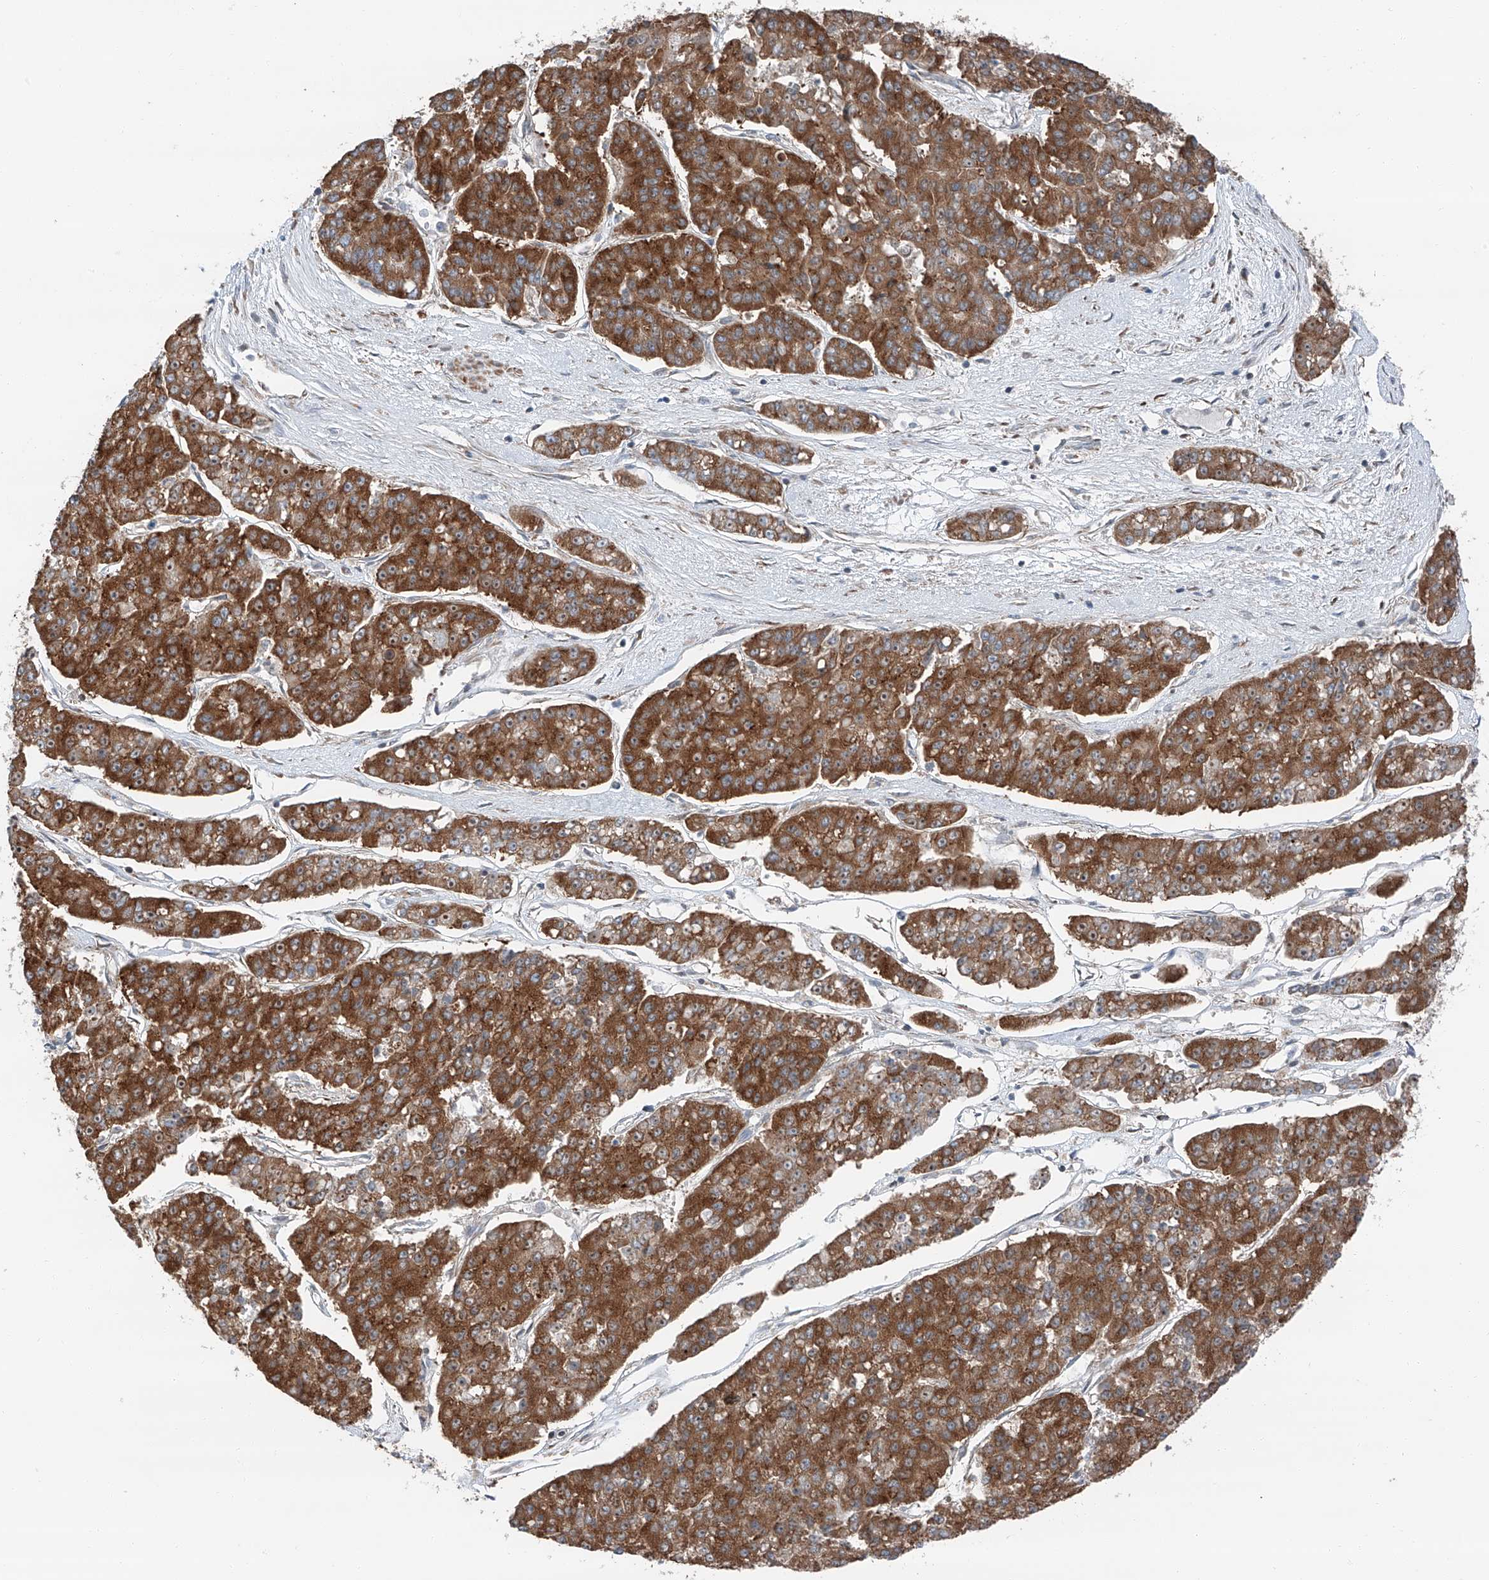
{"staining": {"intensity": "moderate", "quantity": ">75%", "location": "cytoplasmic/membranous"}, "tissue": "pancreatic cancer", "cell_type": "Tumor cells", "image_type": "cancer", "snomed": [{"axis": "morphology", "description": "Adenocarcinoma, NOS"}, {"axis": "topography", "description": "Pancreas"}], "caption": "Moderate cytoplasmic/membranous staining is seen in about >75% of tumor cells in pancreatic cancer. (brown staining indicates protein expression, while blue staining denotes nuclei).", "gene": "ZC3H15", "patient": {"sex": "male", "age": 50}}